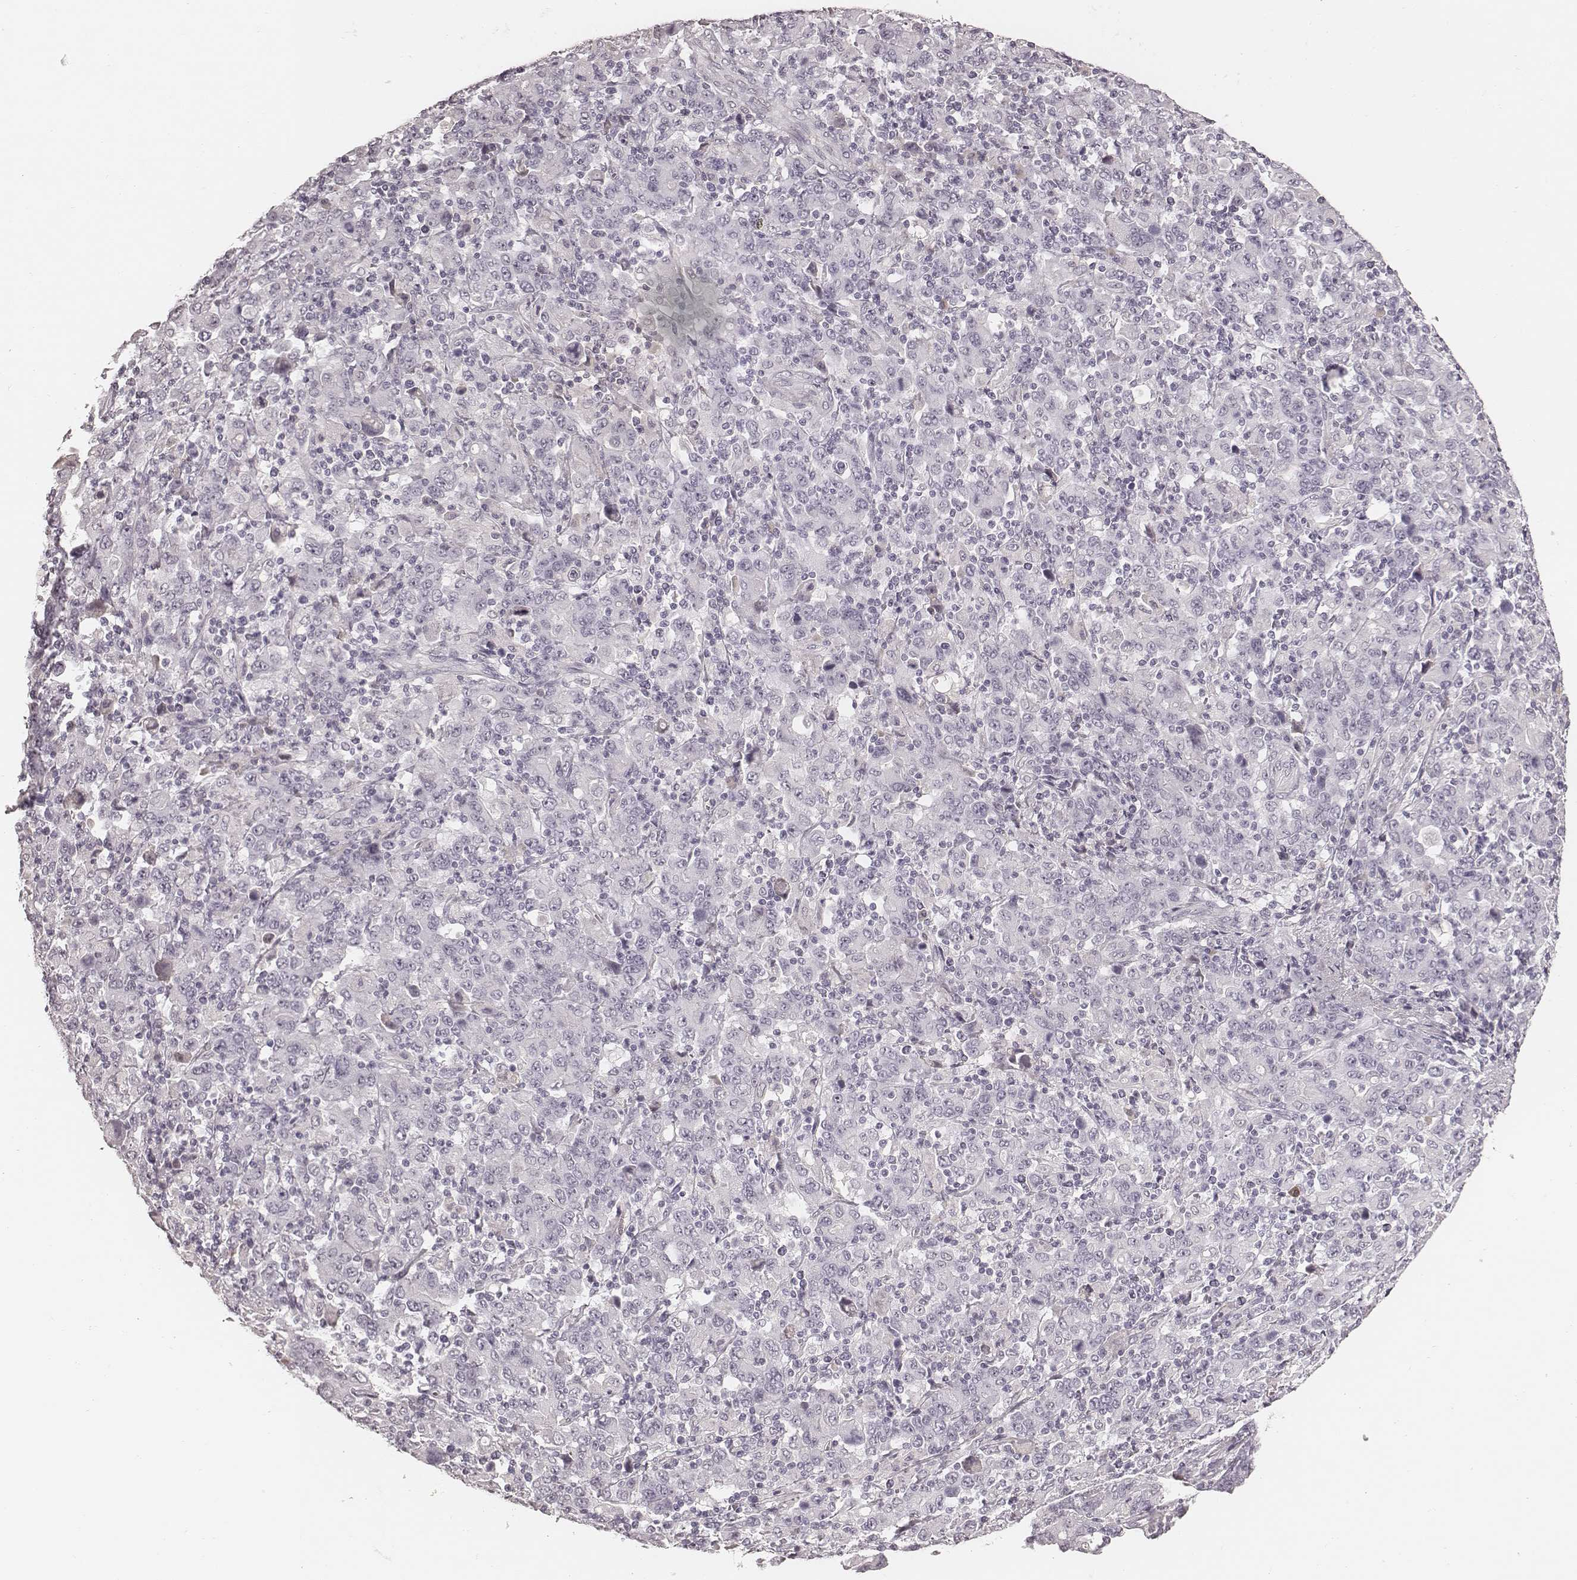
{"staining": {"intensity": "negative", "quantity": "none", "location": "none"}, "tissue": "stomach cancer", "cell_type": "Tumor cells", "image_type": "cancer", "snomed": [{"axis": "morphology", "description": "Adenocarcinoma, NOS"}, {"axis": "topography", "description": "Stomach, upper"}], "caption": "A high-resolution histopathology image shows IHC staining of stomach cancer (adenocarcinoma), which demonstrates no significant staining in tumor cells.", "gene": "MSX1", "patient": {"sex": "male", "age": 69}}